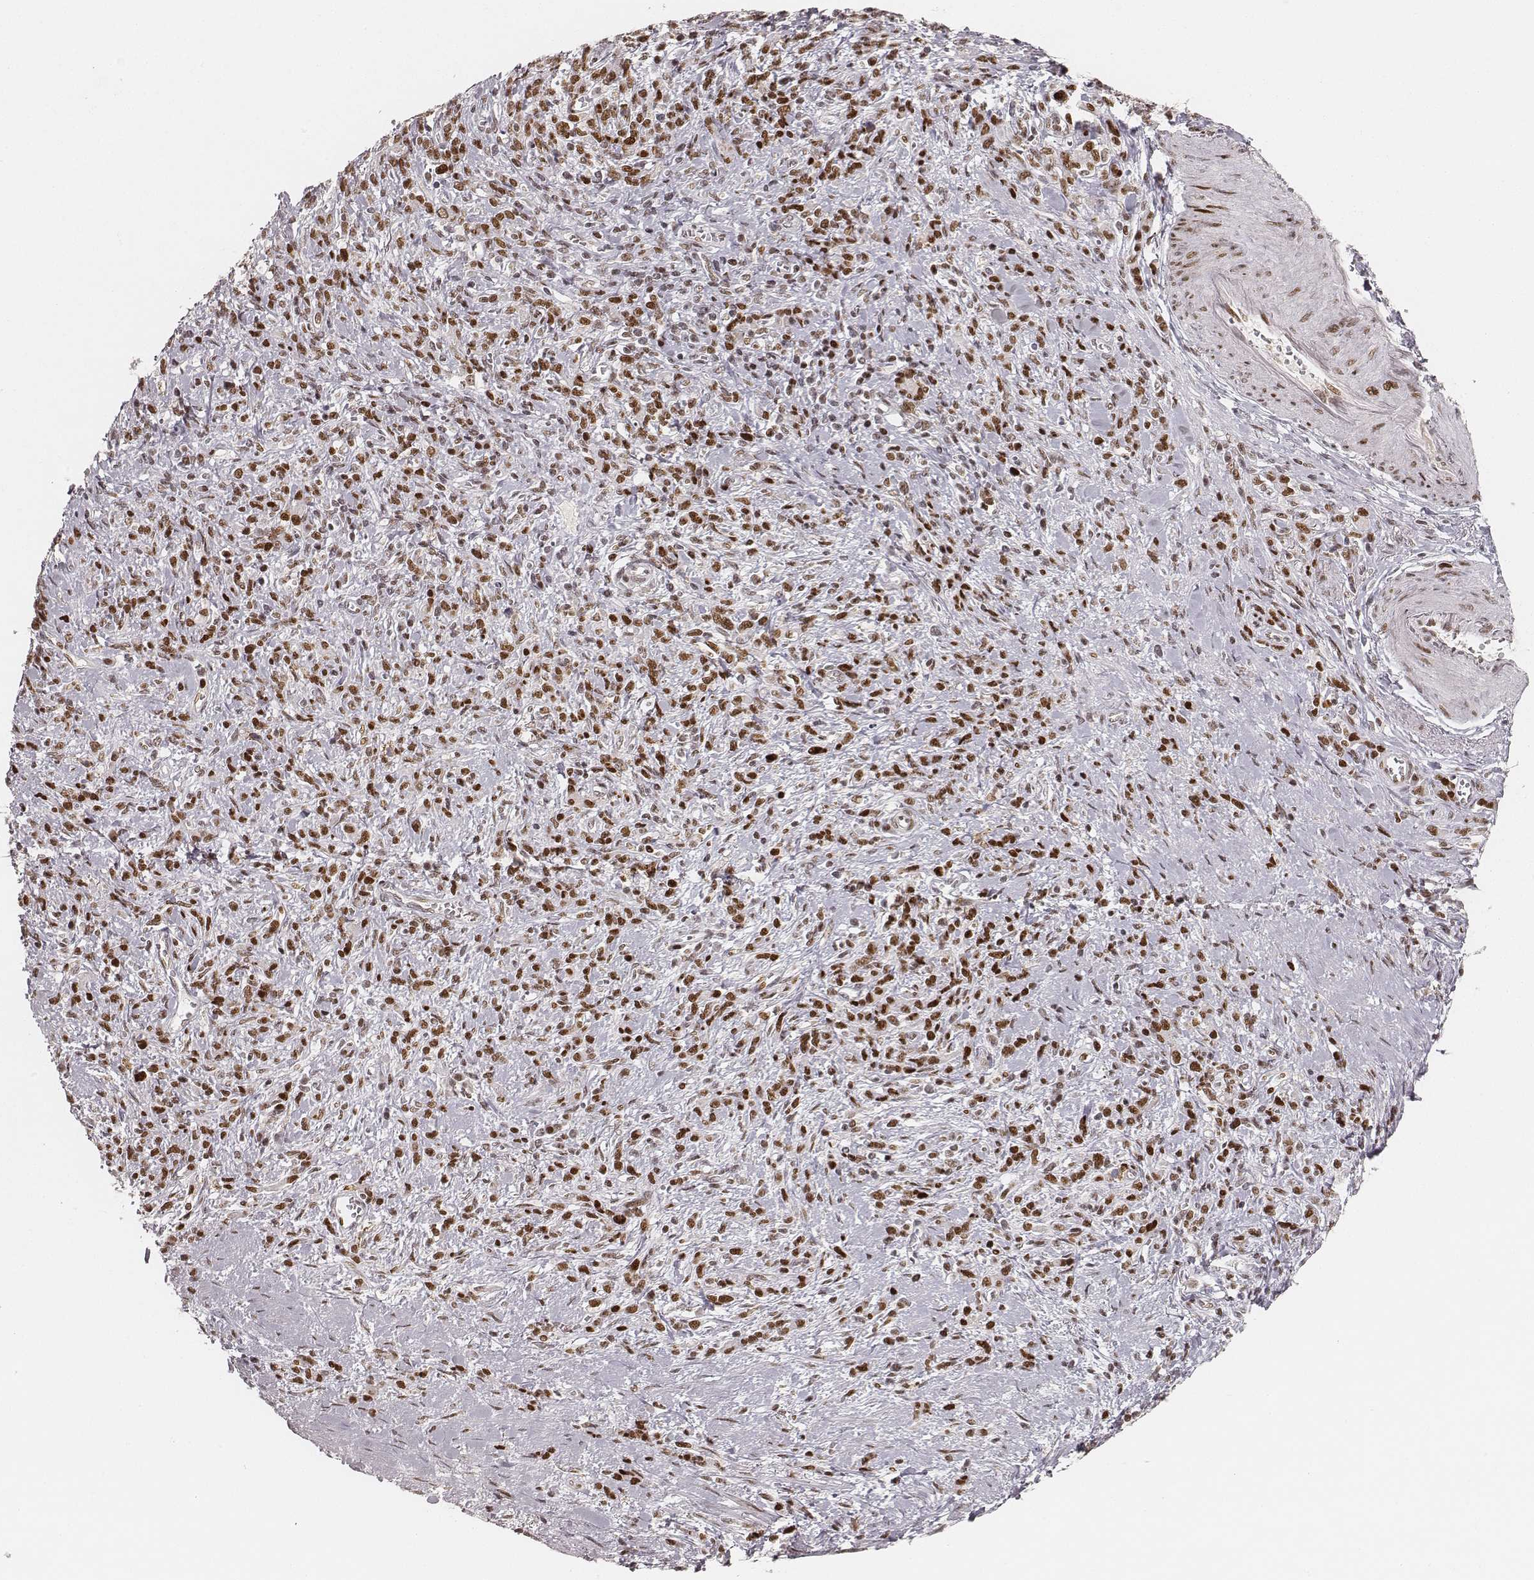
{"staining": {"intensity": "strong", "quantity": ">75%", "location": "nuclear"}, "tissue": "stomach cancer", "cell_type": "Tumor cells", "image_type": "cancer", "snomed": [{"axis": "morphology", "description": "Adenocarcinoma, NOS"}, {"axis": "topography", "description": "Stomach"}], "caption": "Tumor cells exhibit strong nuclear expression in about >75% of cells in stomach cancer.", "gene": "HNRNPC", "patient": {"sex": "female", "age": 57}}